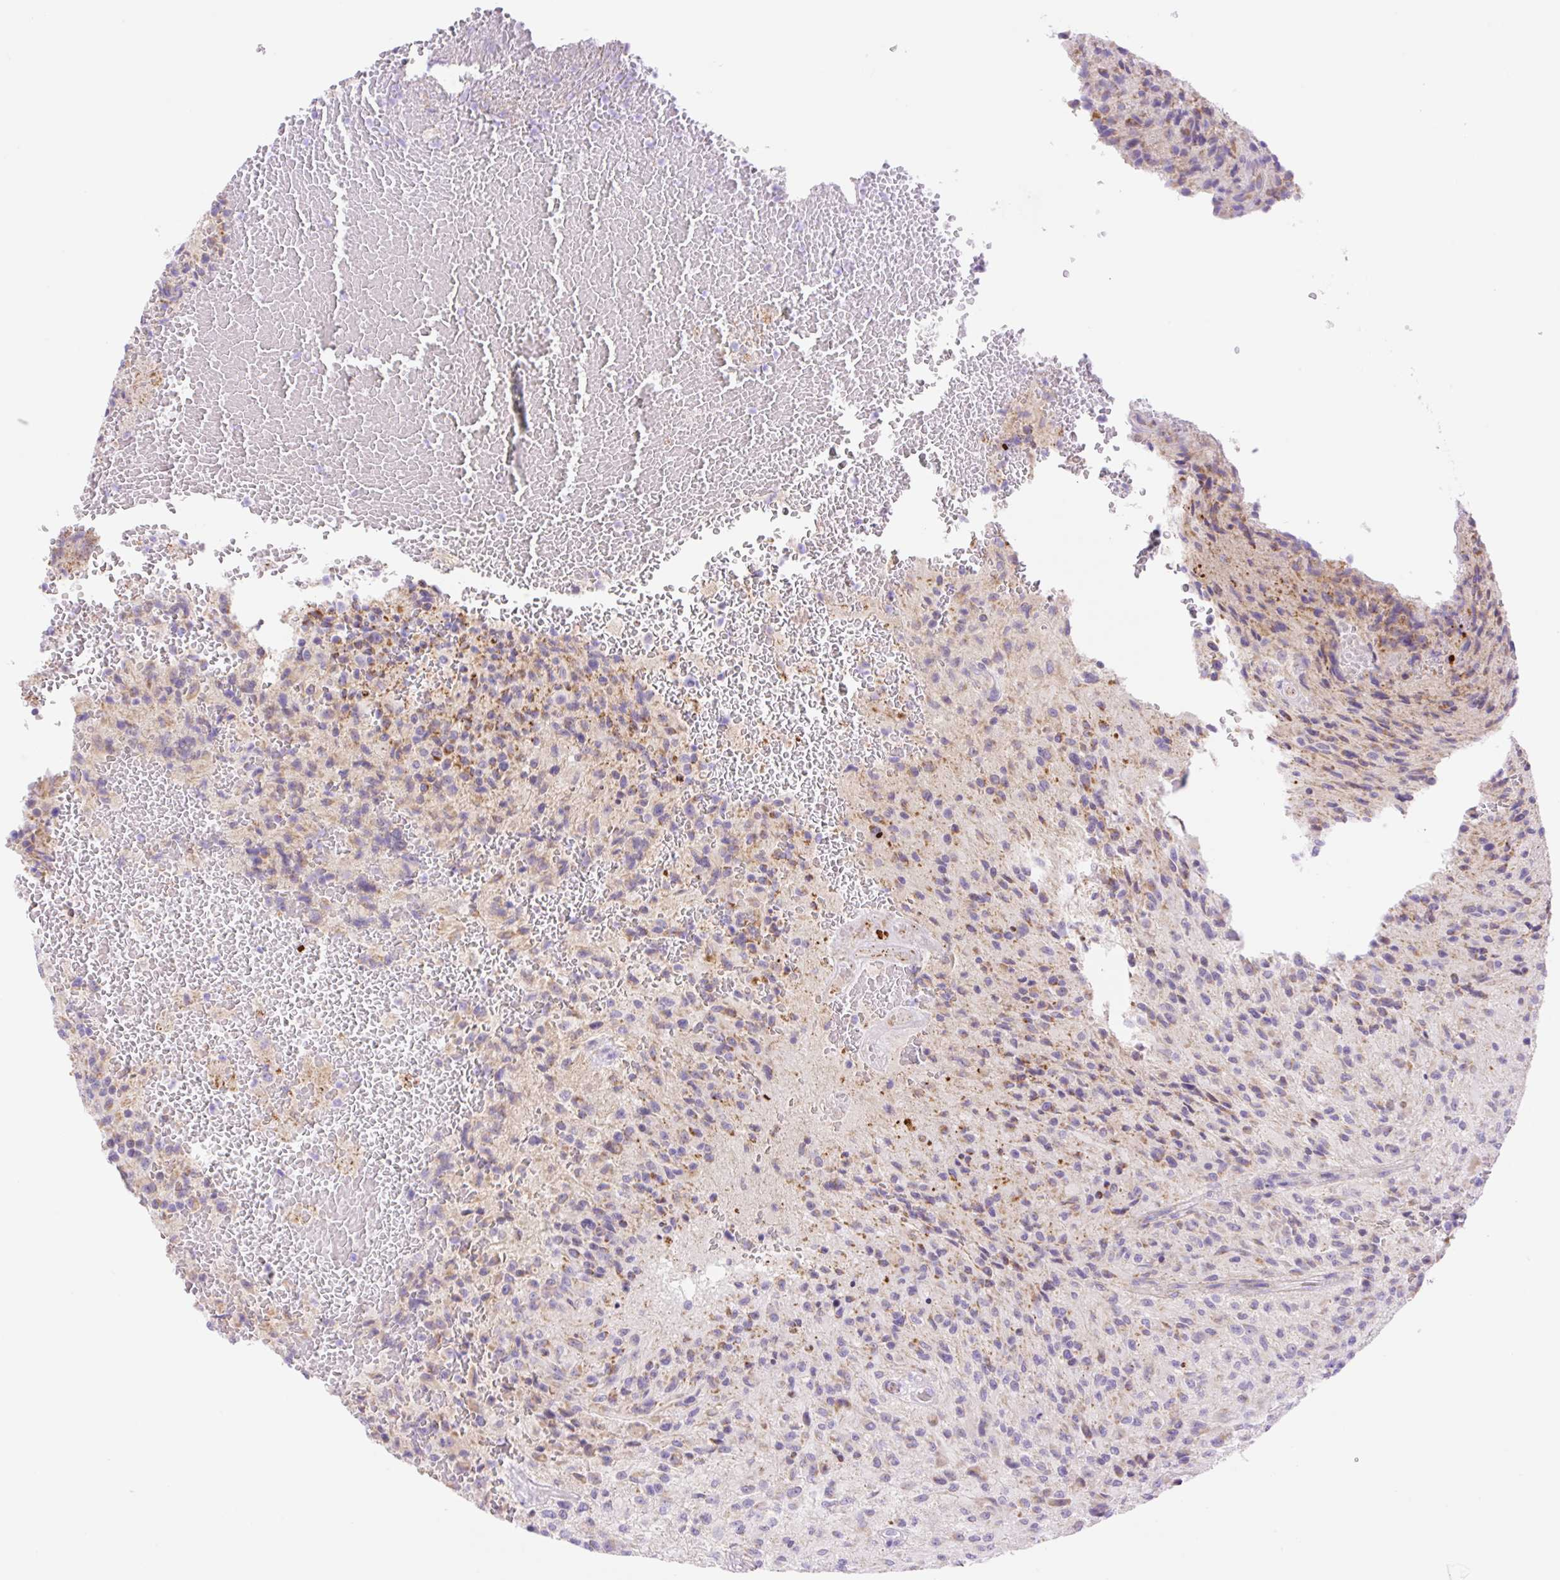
{"staining": {"intensity": "moderate", "quantity": "25%-75%", "location": "cytoplasmic/membranous"}, "tissue": "glioma", "cell_type": "Tumor cells", "image_type": "cancer", "snomed": [{"axis": "morphology", "description": "Normal tissue, NOS"}, {"axis": "morphology", "description": "Glioma, malignant, High grade"}, {"axis": "topography", "description": "Cerebral cortex"}], "caption": "Malignant glioma (high-grade) was stained to show a protein in brown. There is medium levels of moderate cytoplasmic/membranous positivity in about 25%-75% of tumor cells.", "gene": "ETNK2", "patient": {"sex": "male", "age": 56}}